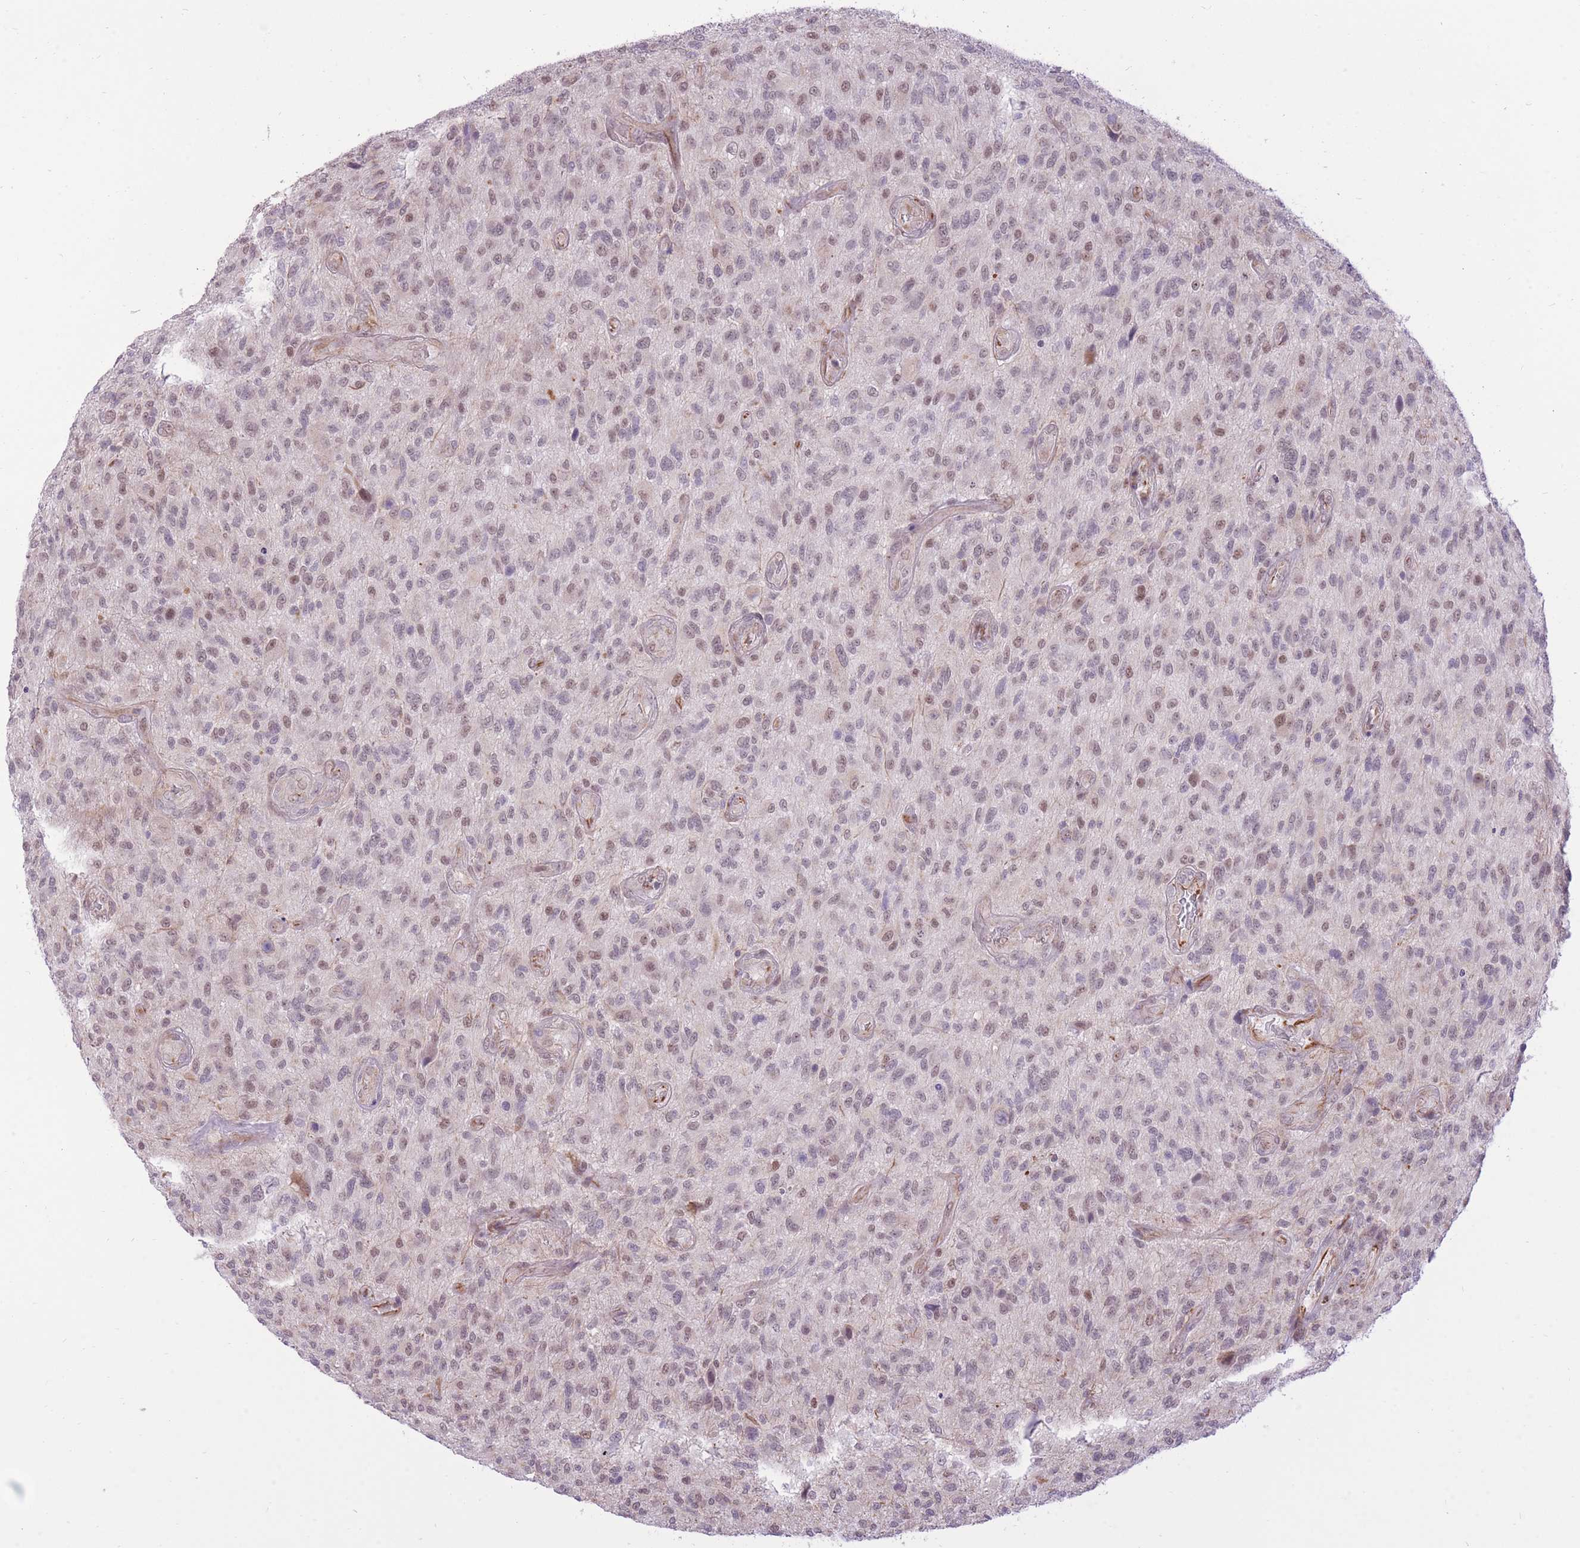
{"staining": {"intensity": "weak", "quantity": "25%-75%", "location": "nuclear"}, "tissue": "glioma", "cell_type": "Tumor cells", "image_type": "cancer", "snomed": [{"axis": "morphology", "description": "Glioma, malignant, High grade"}, {"axis": "topography", "description": "Brain"}], "caption": "Immunohistochemical staining of human glioma exhibits weak nuclear protein expression in about 25%-75% of tumor cells.", "gene": "ELL", "patient": {"sex": "male", "age": 47}}